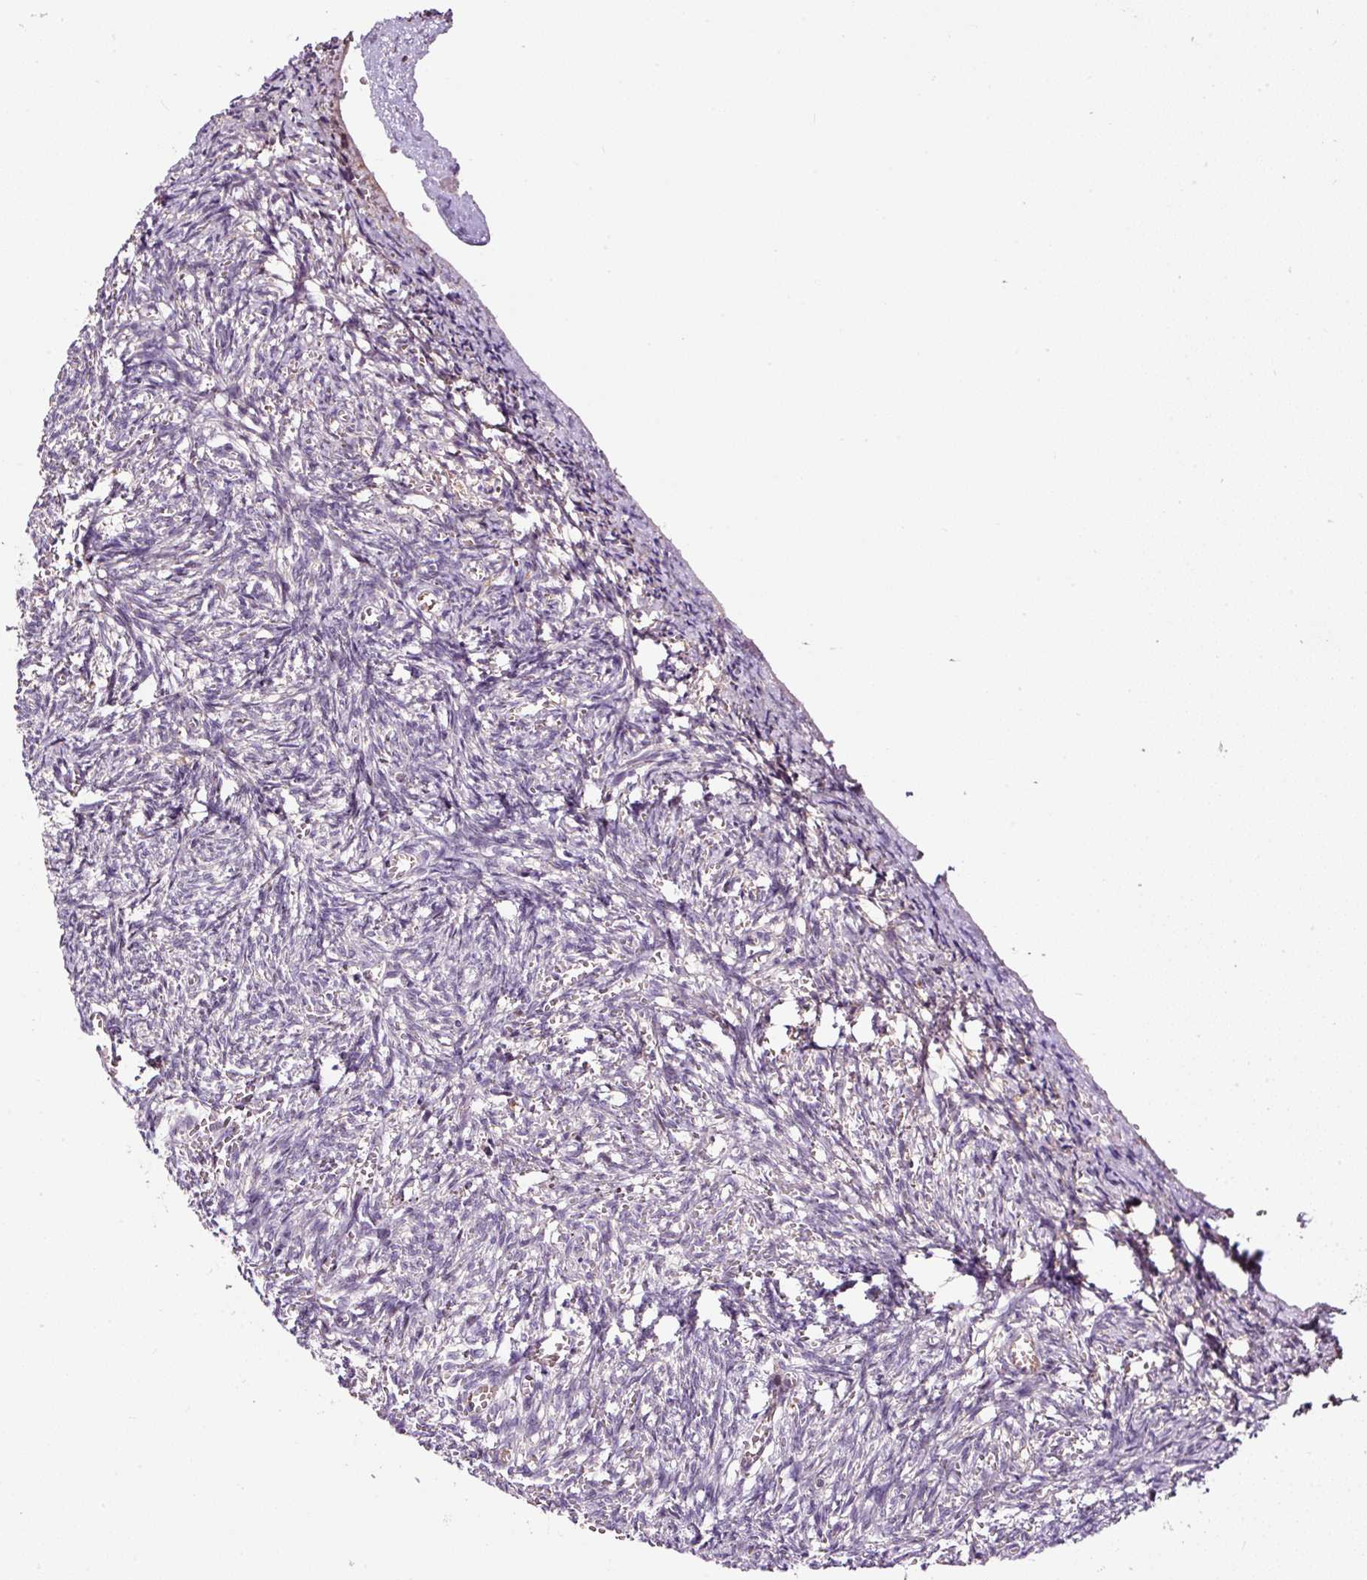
{"staining": {"intensity": "strong", "quantity": ">75%", "location": "cytoplasmic/membranous"}, "tissue": "ovary", "cell_type": "Follicle cells", "image_type": "normal", "snomed": [{"axis": "morphology", "description": "Normal tissue, NOS"}, {"axis": "topography", "description": "Ovary"}], "caption": "The immunohistochemical stain labels strong cytoplasmic/membranous positivity in follicle cells of unremarkable ovary.", "gene": "LRRC24", "patient": {"sex": "female", "age": 67}}